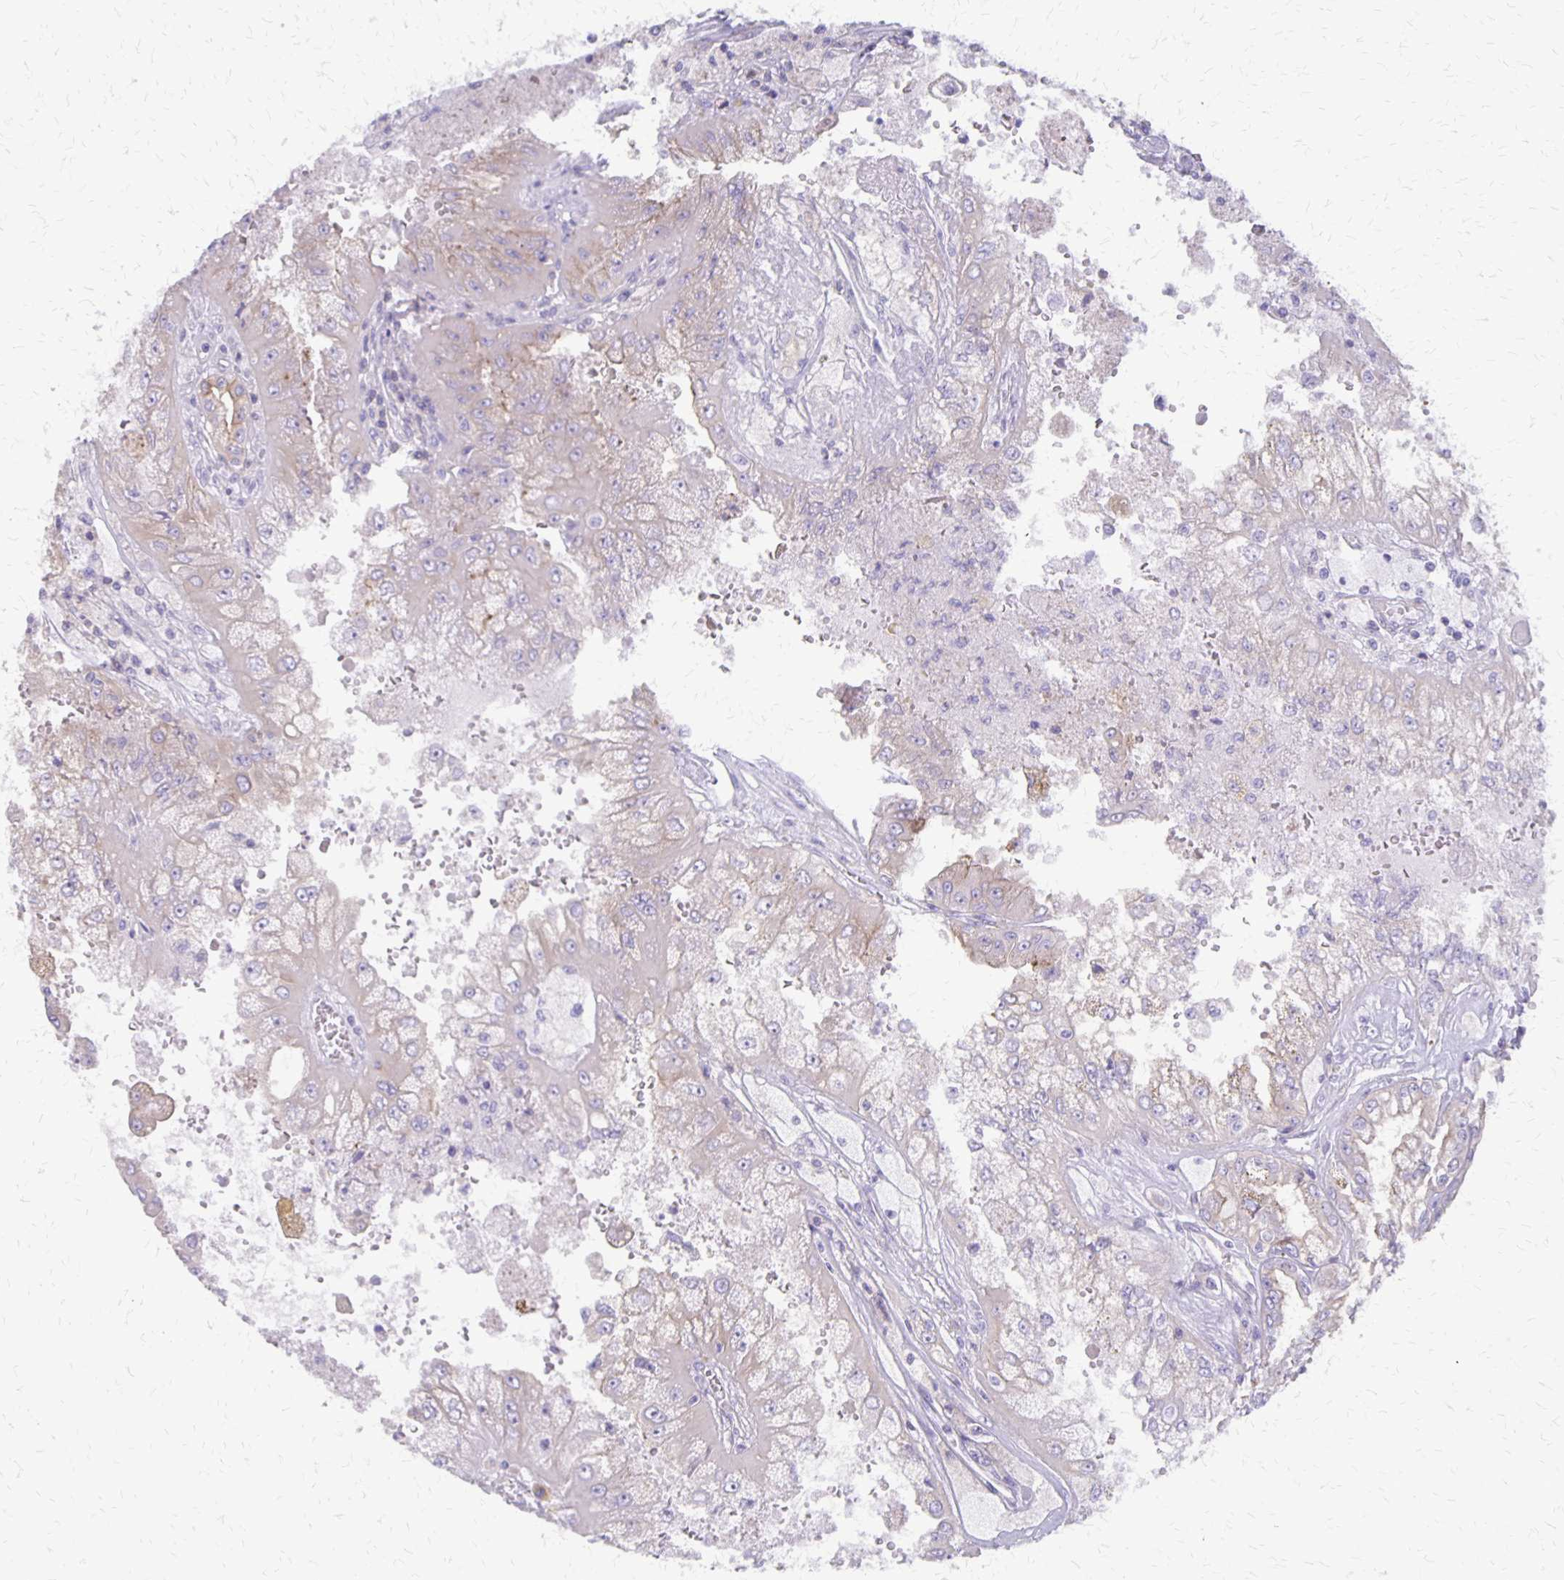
{"staining": {"intensity": "weak", "quantity": "<25%", "location": "cytoplasmic/membranous"}, "tissue": "renal cancer", "cell_type": "Tumor cells", "image_type": "cancer", "snomed": [{"axis": "morphology", "description": "Adenocarcinoma, NOS"}, {"axis": "topography", "description": "Kidney"}], "caption": "A micrograph of adenocarcinoma (renal) stained for a protein displays no brown staining in tumor cells. (Stains: DAB (3,3'-diaminobenzidine) IHC with hematoxylin counter stain, Microscopy: brightfield microscopy at high magnification).", "gene": "SEPTIN5", "patient": {"sex": "male", "age": 58}}